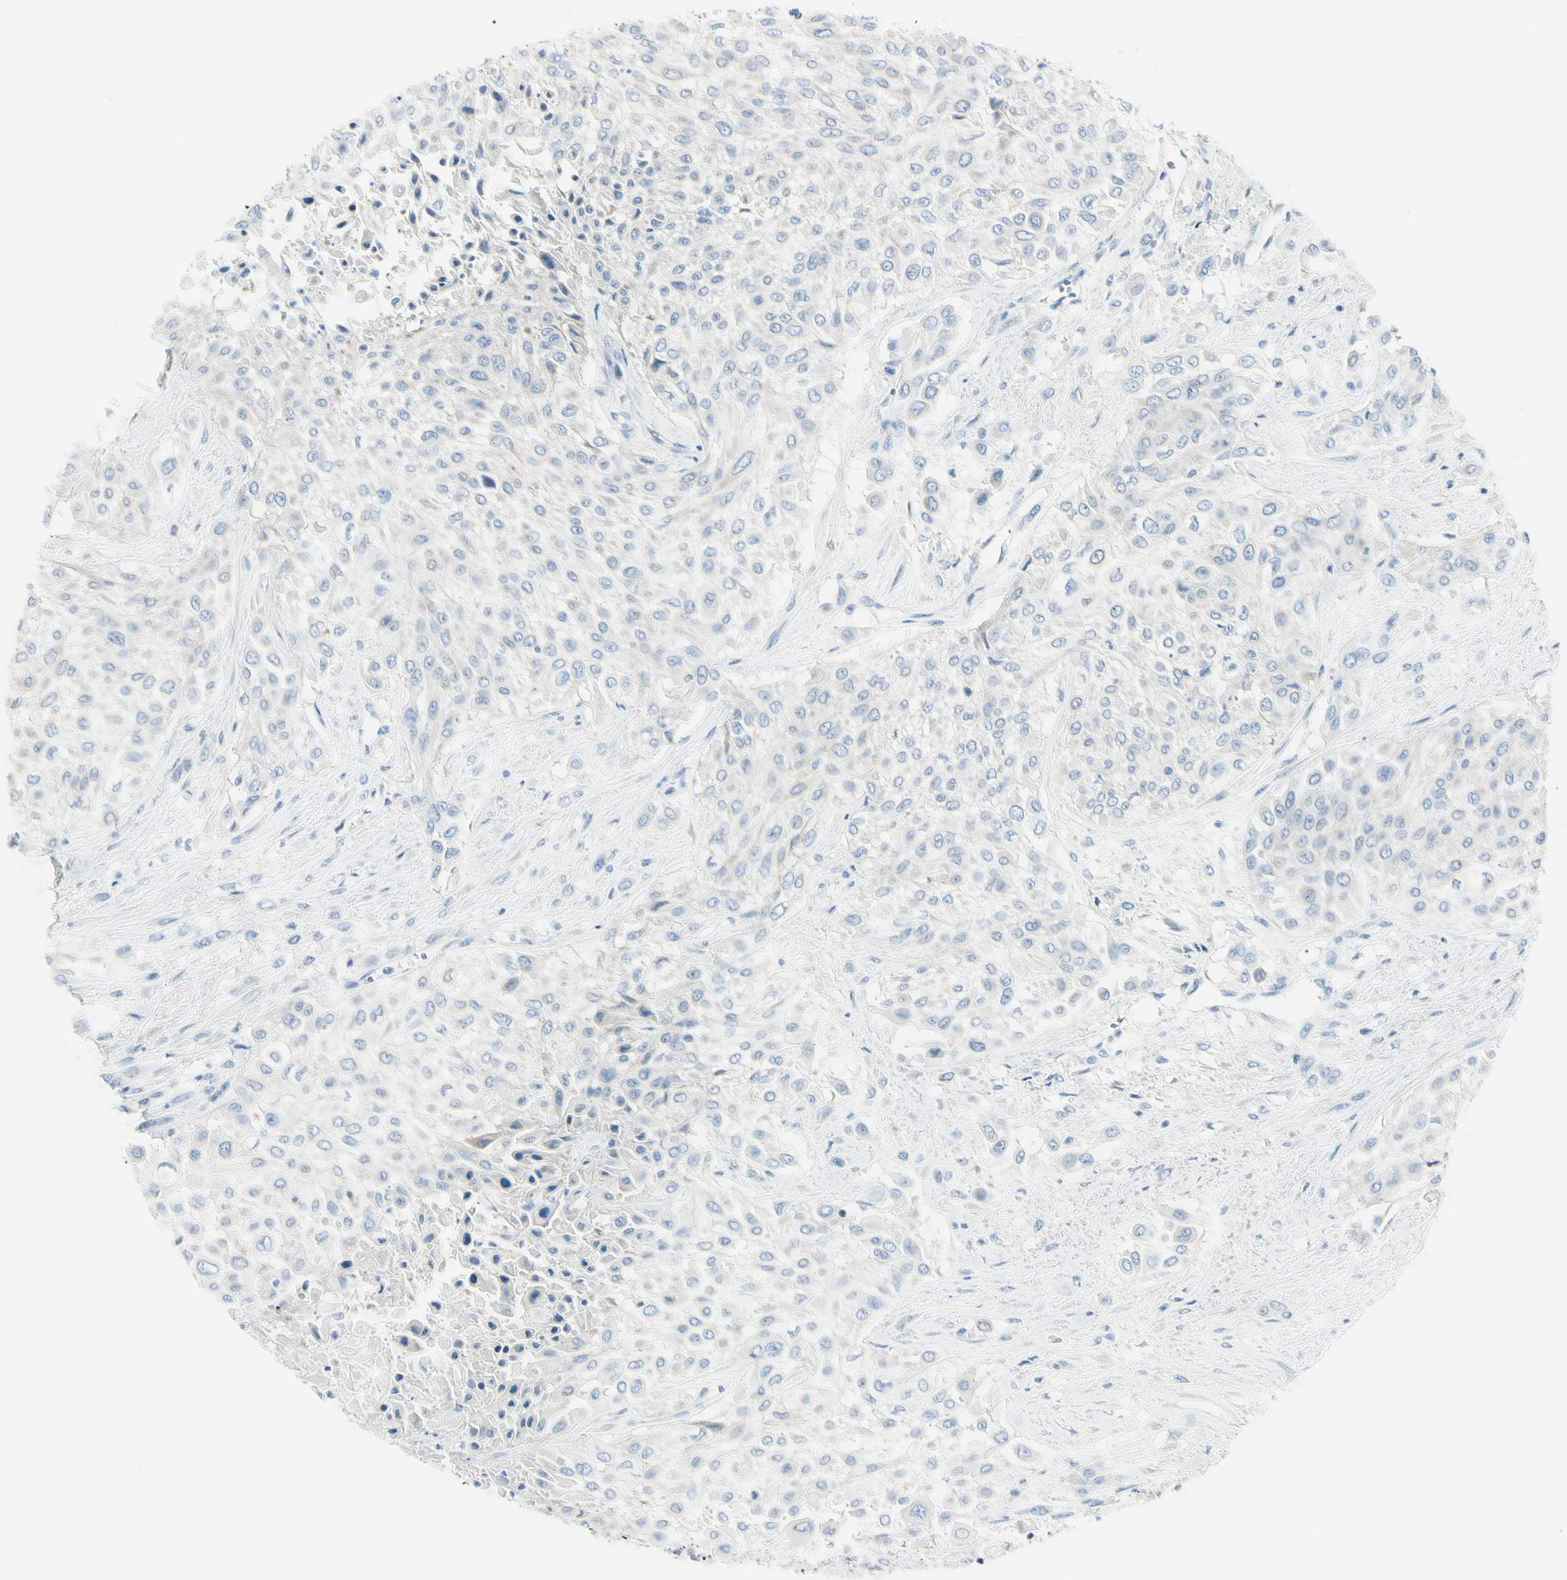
{"staining": {"intensity": "negative", "quantity": "none", "location": "none"}, "tissue": "urothelial cancer", "cell_type": "Tumor cells", "image_type": "cancer", "snomed": [{"axis": "morphology", "description": "Urothelial carcinoma, High grade"}, {"axis": "topography", "description": "Urinary bladder"}], "caption": "A high-resolution image shows immunohistochemistry staining of urothelial cancer, which demonstrates no significant expression in tumor cells.", "gene": "PEBP1", "patient": {"sex": "male", "age": 57}}